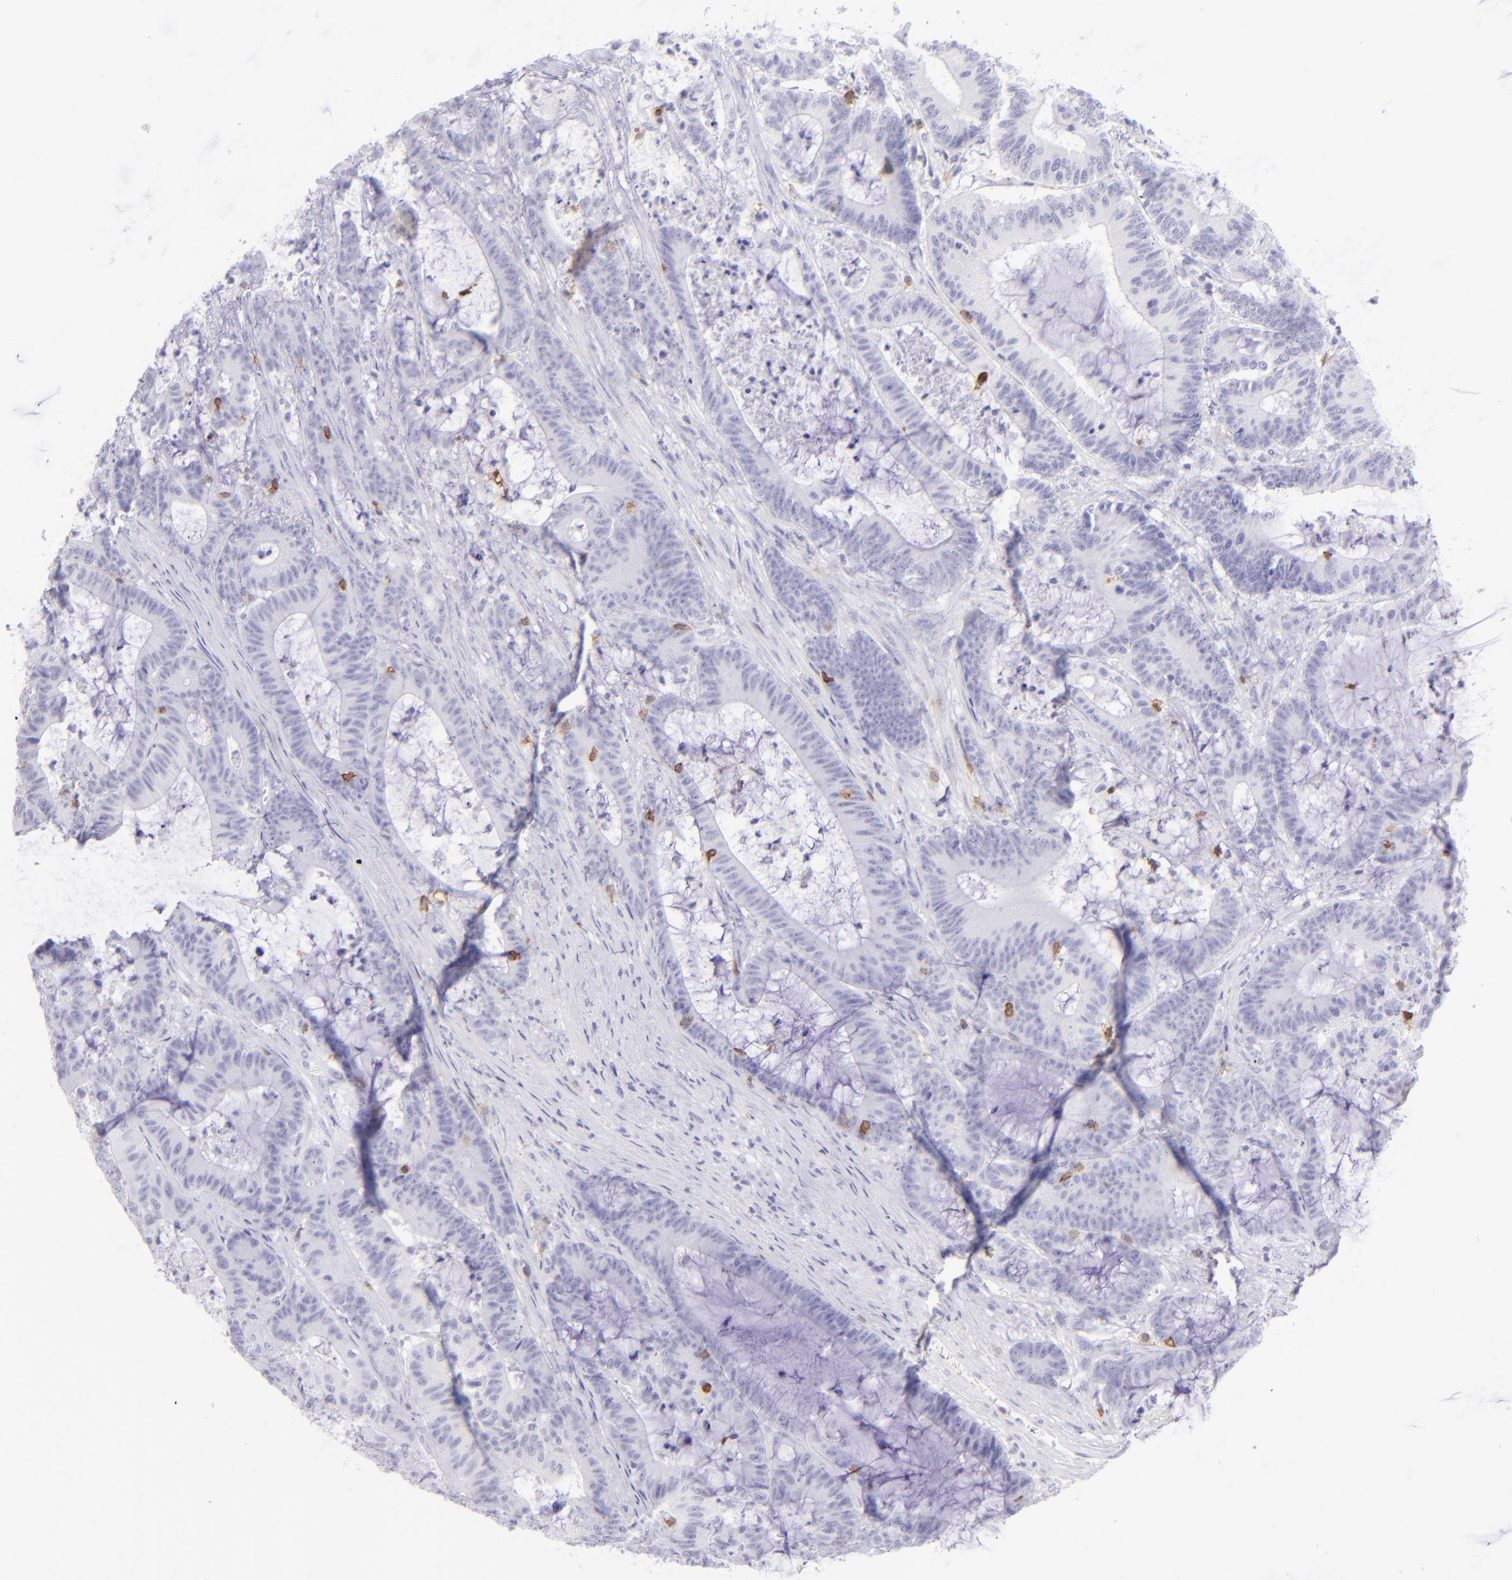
{"staining": {"intensity": "negative", "quantity": "none", "location": "none"}, "tissue": "colorectal cancer", "cell_type": "Tumor cells", "image_type": "cancer", "snomed": [{"axis": "morphology", "description": "Adenocarcinoma, NOS"}, {"axis": "topography", "description": "Colon"}], "caption": "The image displays no staining of tumor cells in colorectal cancer. Nuclei are stained in blue.", "gene": "CD69", "patient": {"sex": "female", "age": 84}}